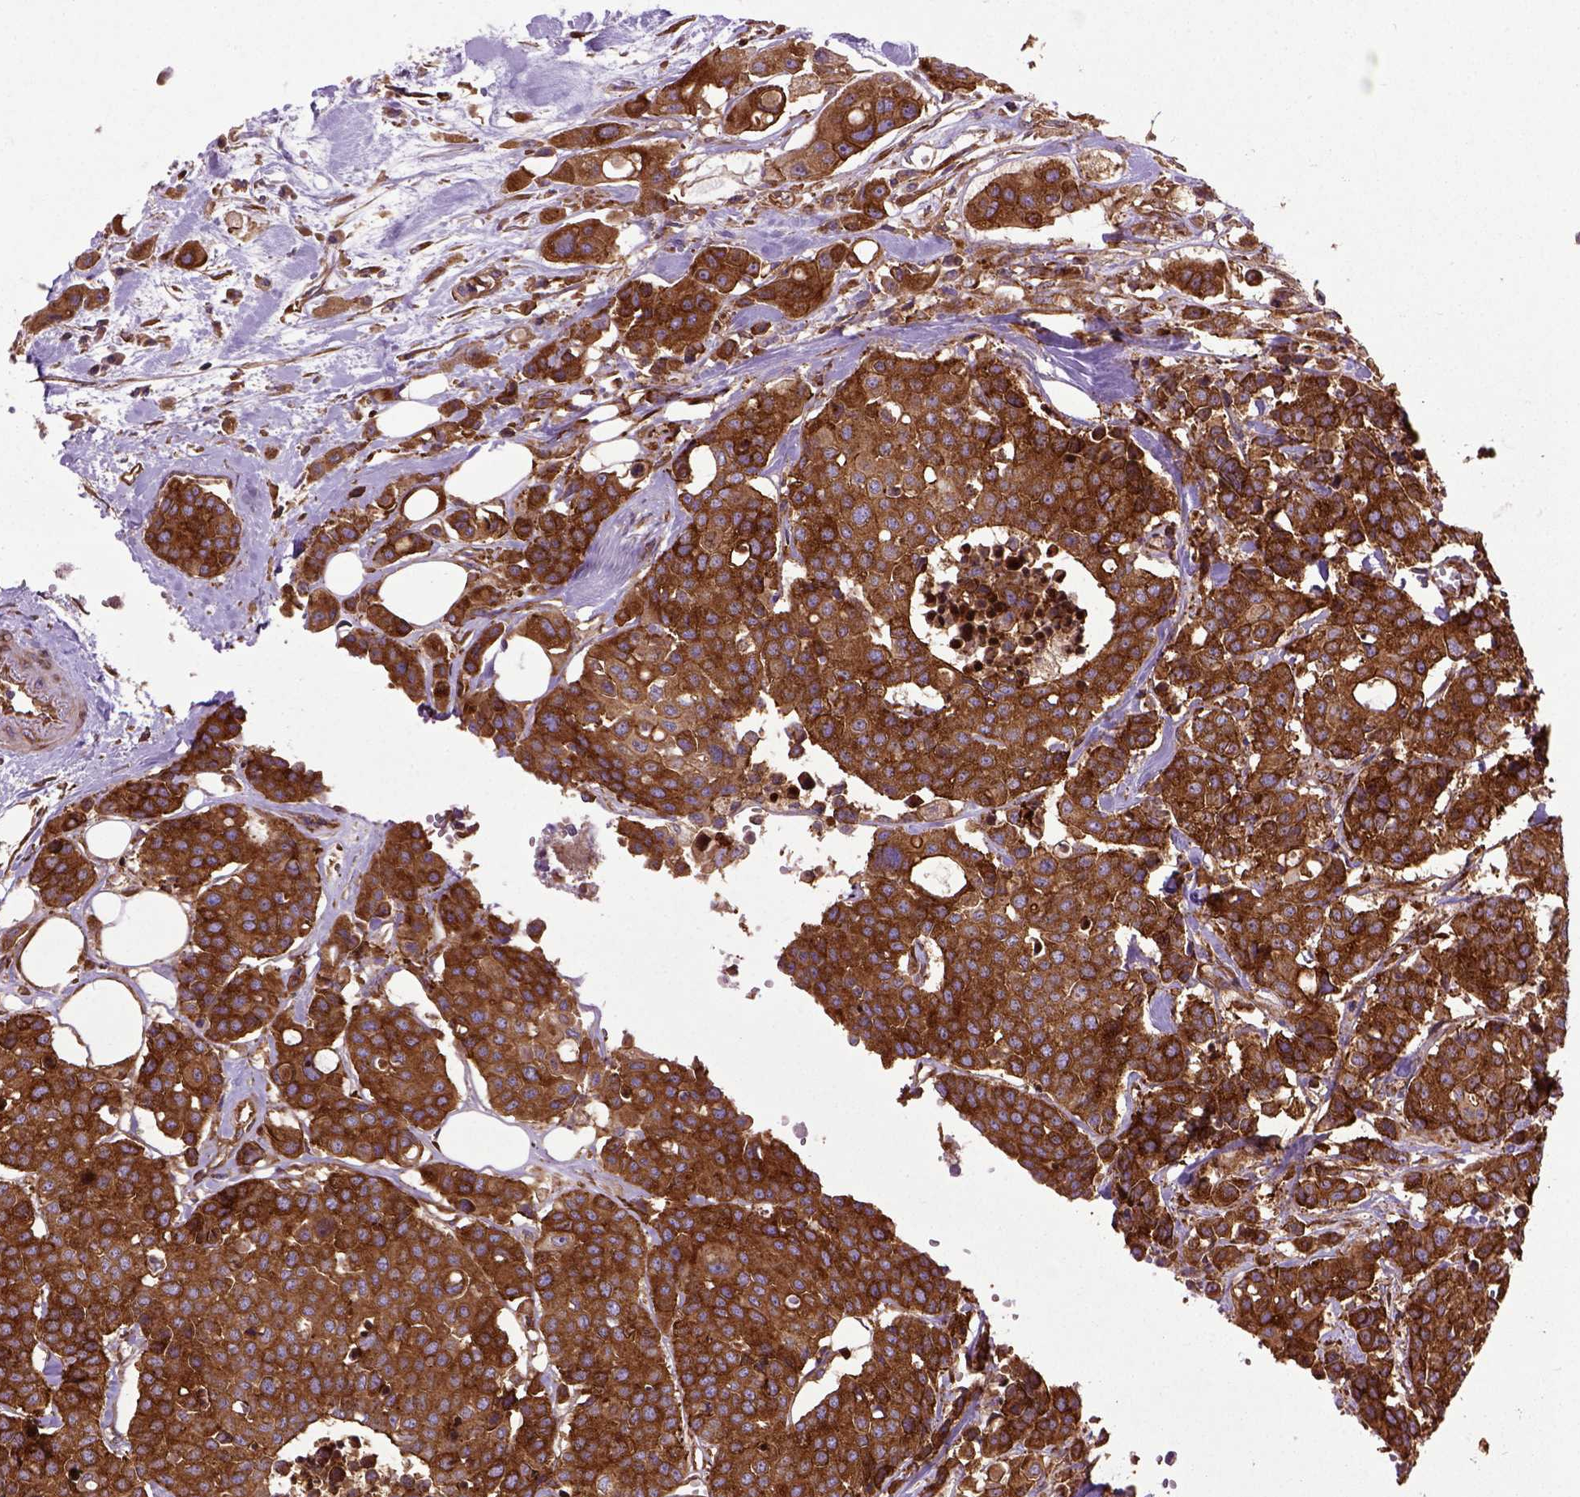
{"staining": {"intensity": "strong", "quantity": ">75%", "location": "cytoplasmic/membranous"}, "tissue": "carcinoid", "cell_type": "Tumor cells", "image_type": "cancer", "snomed": [{"axis": "morphology", "description": "Carcinoid, malignant, NOS"}, {"axis": "topography", "description": "Colon"}], "caption": "Carcinoid stained with a protein marker reveals strong staining in tumor cells.", "gene": "CAPRIN1", "patient": {"sex": "male", "age": 81}}